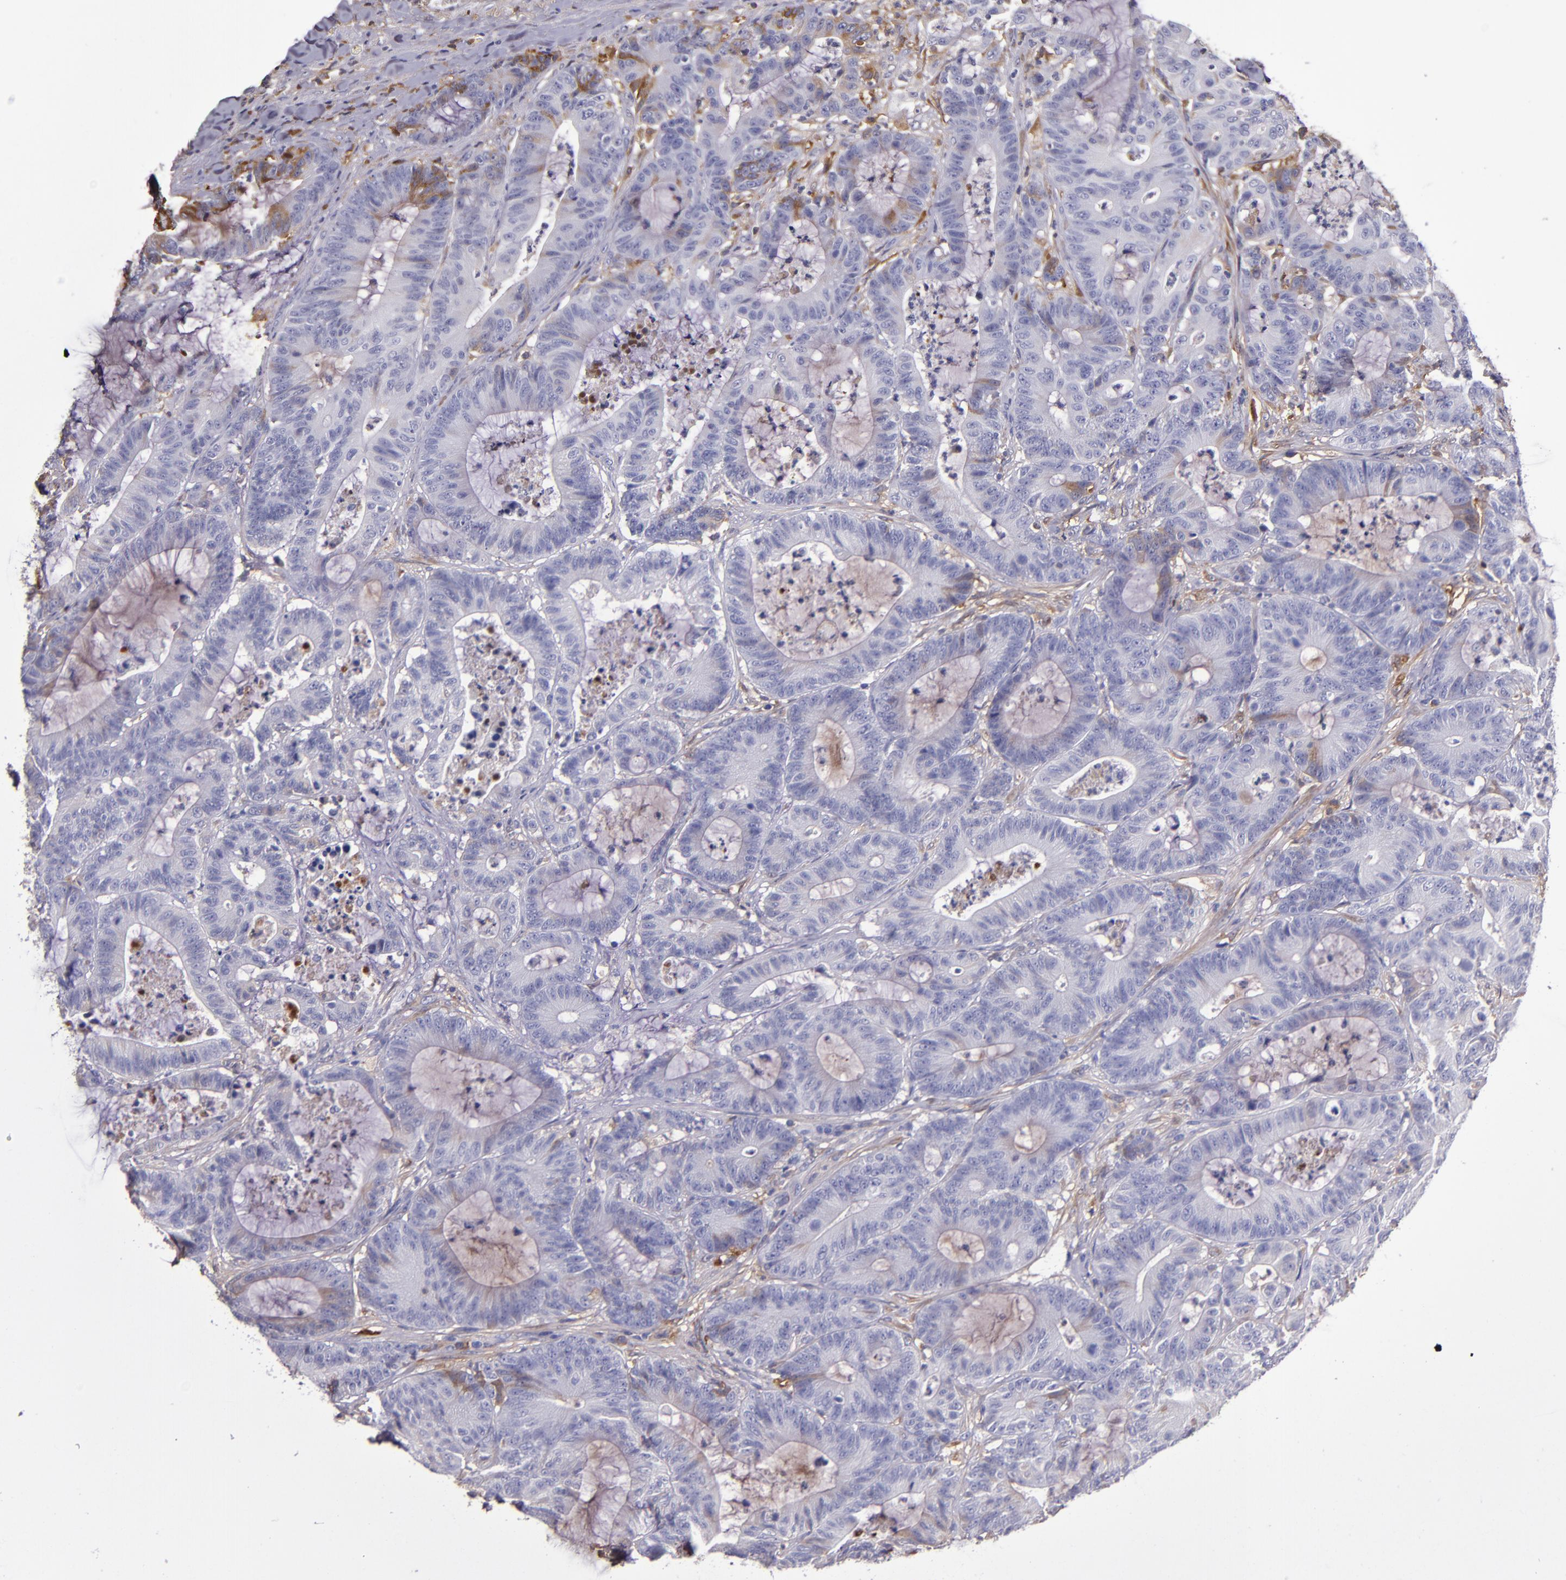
{"staining": {"intensity": "weak", "quantity": "<25%", "location": "cytoplasmic/membranous"}, "tissue": "colorectal cancer", "cell_type": "Tumor cells", "image_type": "cancer", "snomed": [{"axis": "morphology", "description": "Adenocarcinoma, NOS"}, {"axis": "topography", "description": "Colon"}], "caption": "A histopathology image of colorectal adenocarcinoma stained for a protein exhibits no brown staining in tumor cells.", "gene": "CLEC3B", "patient": {"sex": "female", "age": 84}}